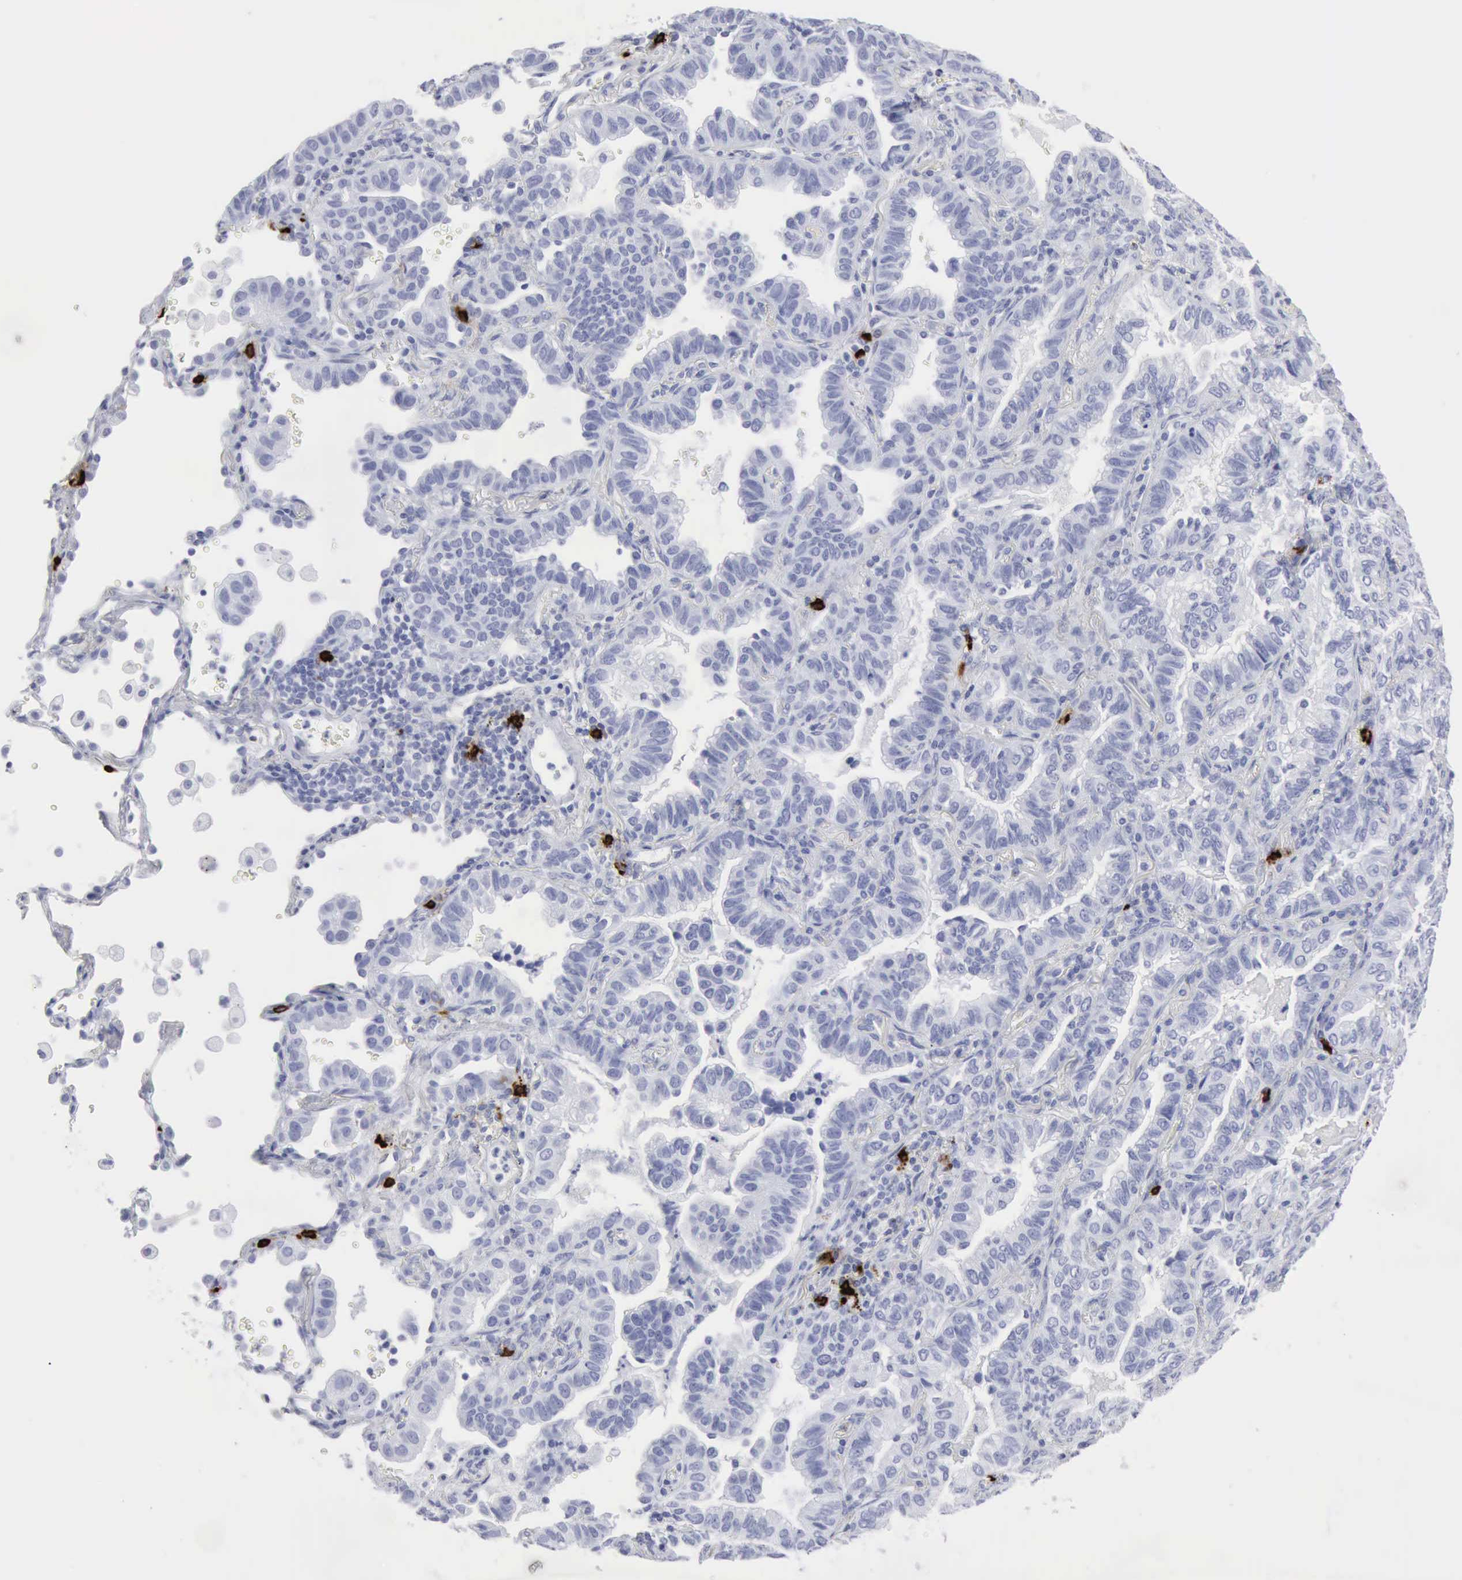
{"staining": {"intensity": "negative", "quantity": "none", "location": "none"}, "tissue": "lung cancer", "cell_type": "Tumor cells", "image_type": "cancer", "snomed": [{"axis": "morphology", "description": "Adenocarcinoma, NOS"}, {"axis": "topography", "description": "Lung"}], "caption": "High power microscopy image of an immunohistochemistry micrograph of lung cancer (adenocarcinoma), revealing no significant expression in tumor cells.", "gene": "CMA1", "patient": {"sex": "female", "age": 50}}